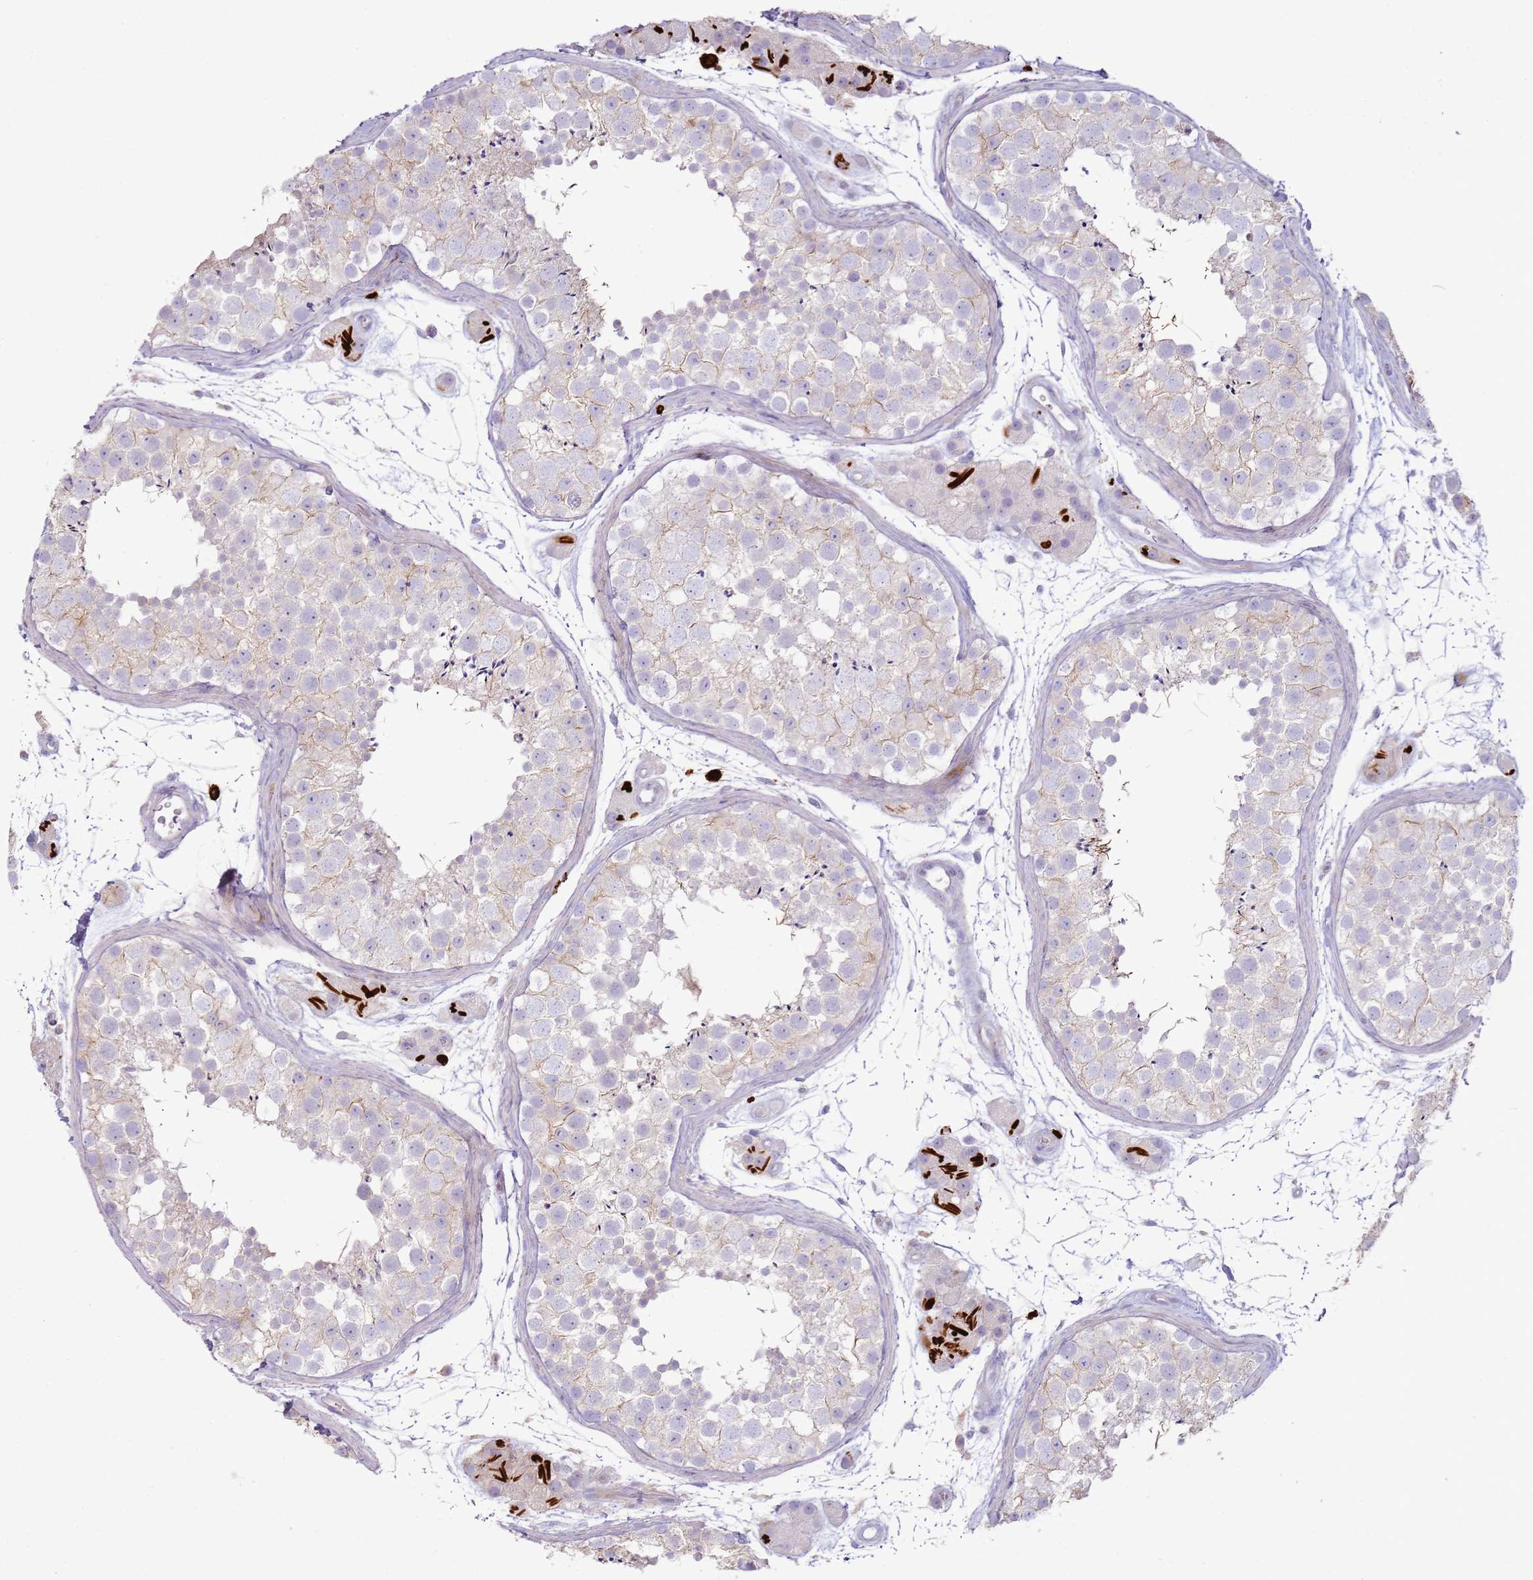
{"staining": {"intensity": "weak", "quantity": "<25%", "location": "cytoplasmic/membranous"}, "tissue": "testis", "cell_type": "Cells in seminiferous ducts", "image_type": "normal", "snomed": [{"axis": "morphology", "description": "Normal tissue, NOS"}, {"axis": "topography", "description": "Testis"}], "caption": "Protein analysis of benign testis exhibits no significant positivity in cells in seminiferous ducts.", "gene": "FPR1", "patient": {"sex": "male", "age": 41}}